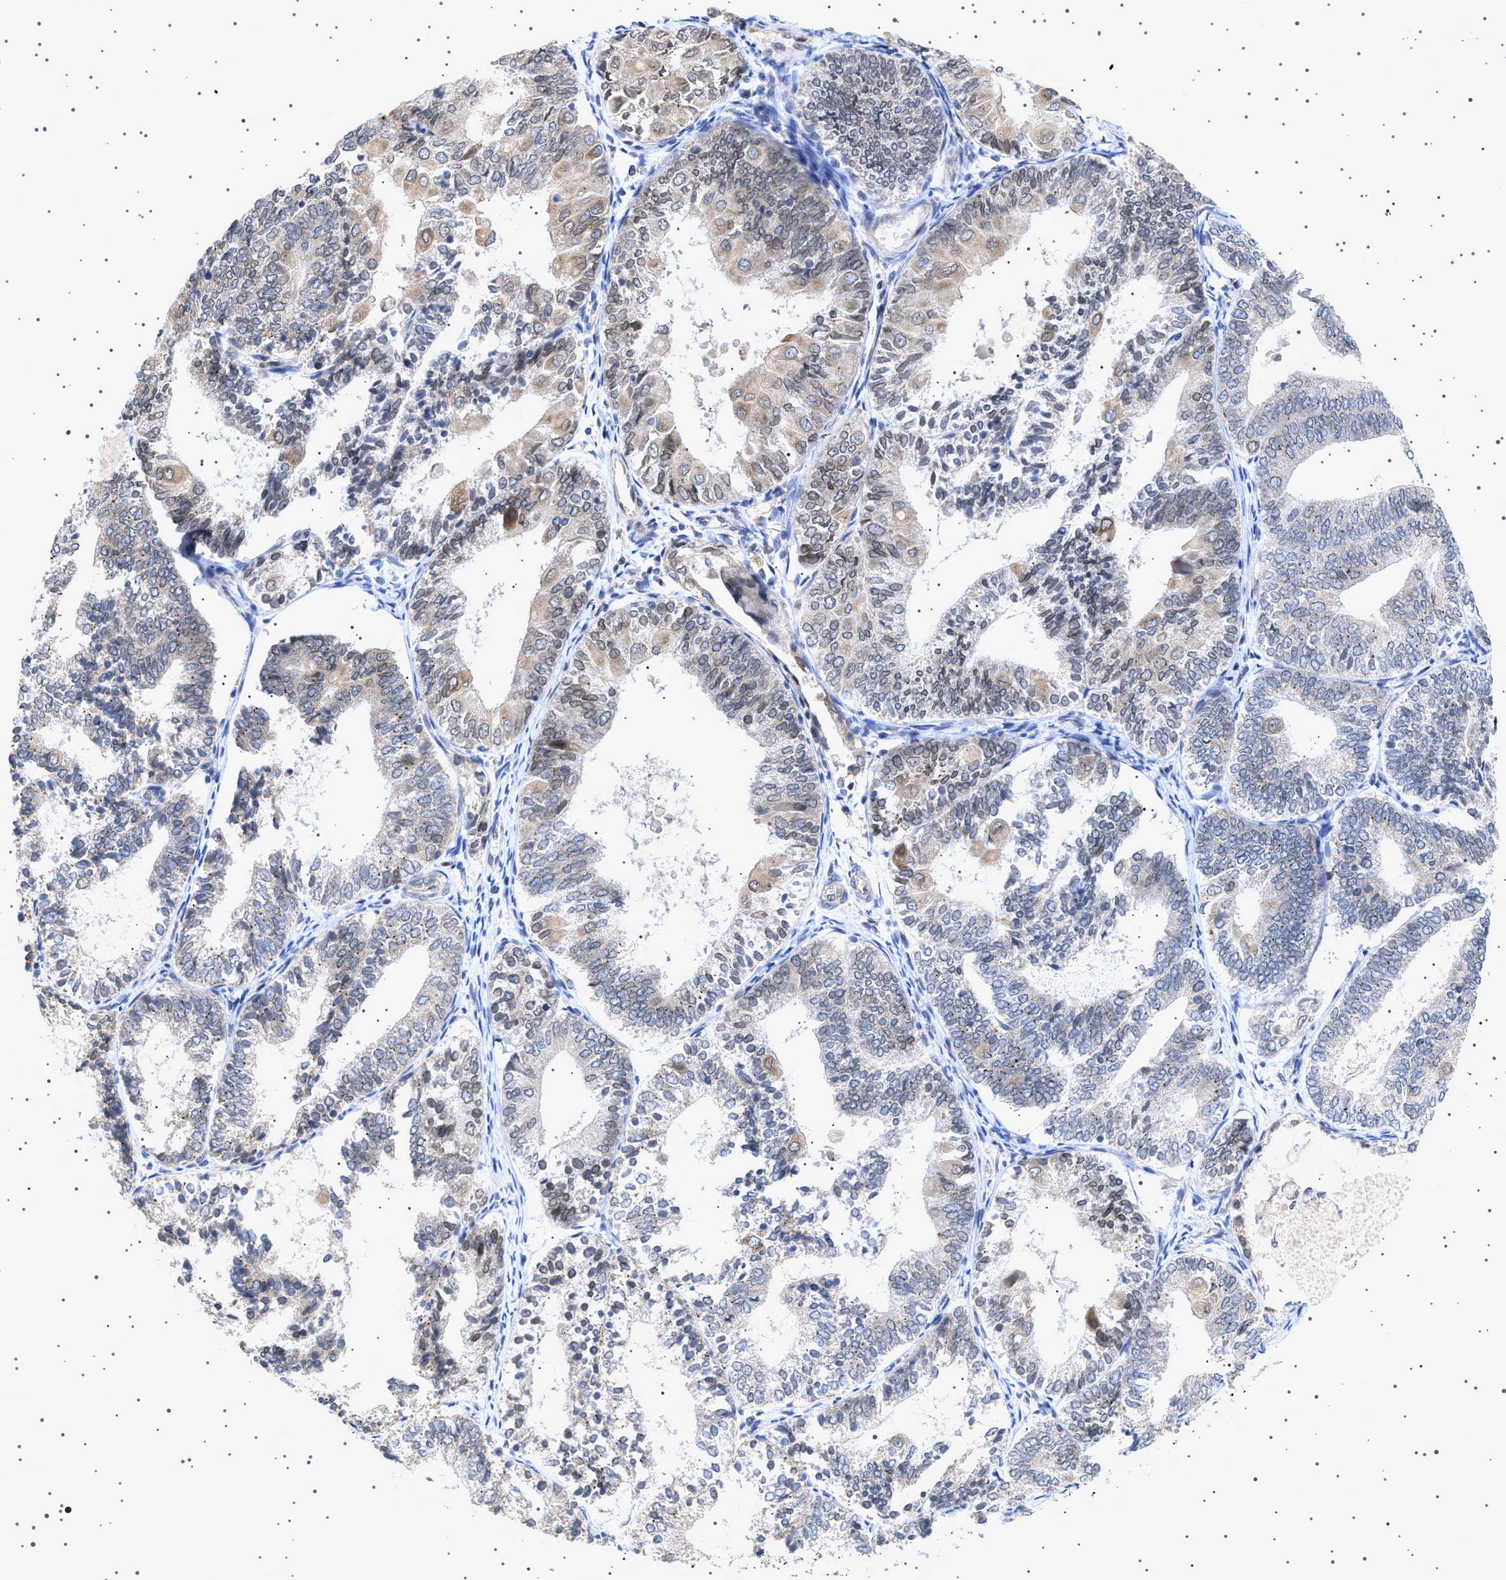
{"staining": {"intensity": "weak", "quantity": "25%-75%", "location": "cytoplasmic/membranous,nuclear"}, "tissue": "endometrial cancer", "cell_type": "Tumor cells", "image_type": "cancer", "snomed": [{"axis": "morphology", "description": "Adenocarcinoma, NOS"}, {"axis": "topography", "description": "Endometrium"}], "caption": "A high-resolution image shows IHC staining of endometrial adenocarcinoma, which reveals weak cytoplasmic/membranous and nuclear positivity in about 25%-75% of tumor cells.", "gene": "NUP93", "patient": {"sex": "female", "age": 81}}